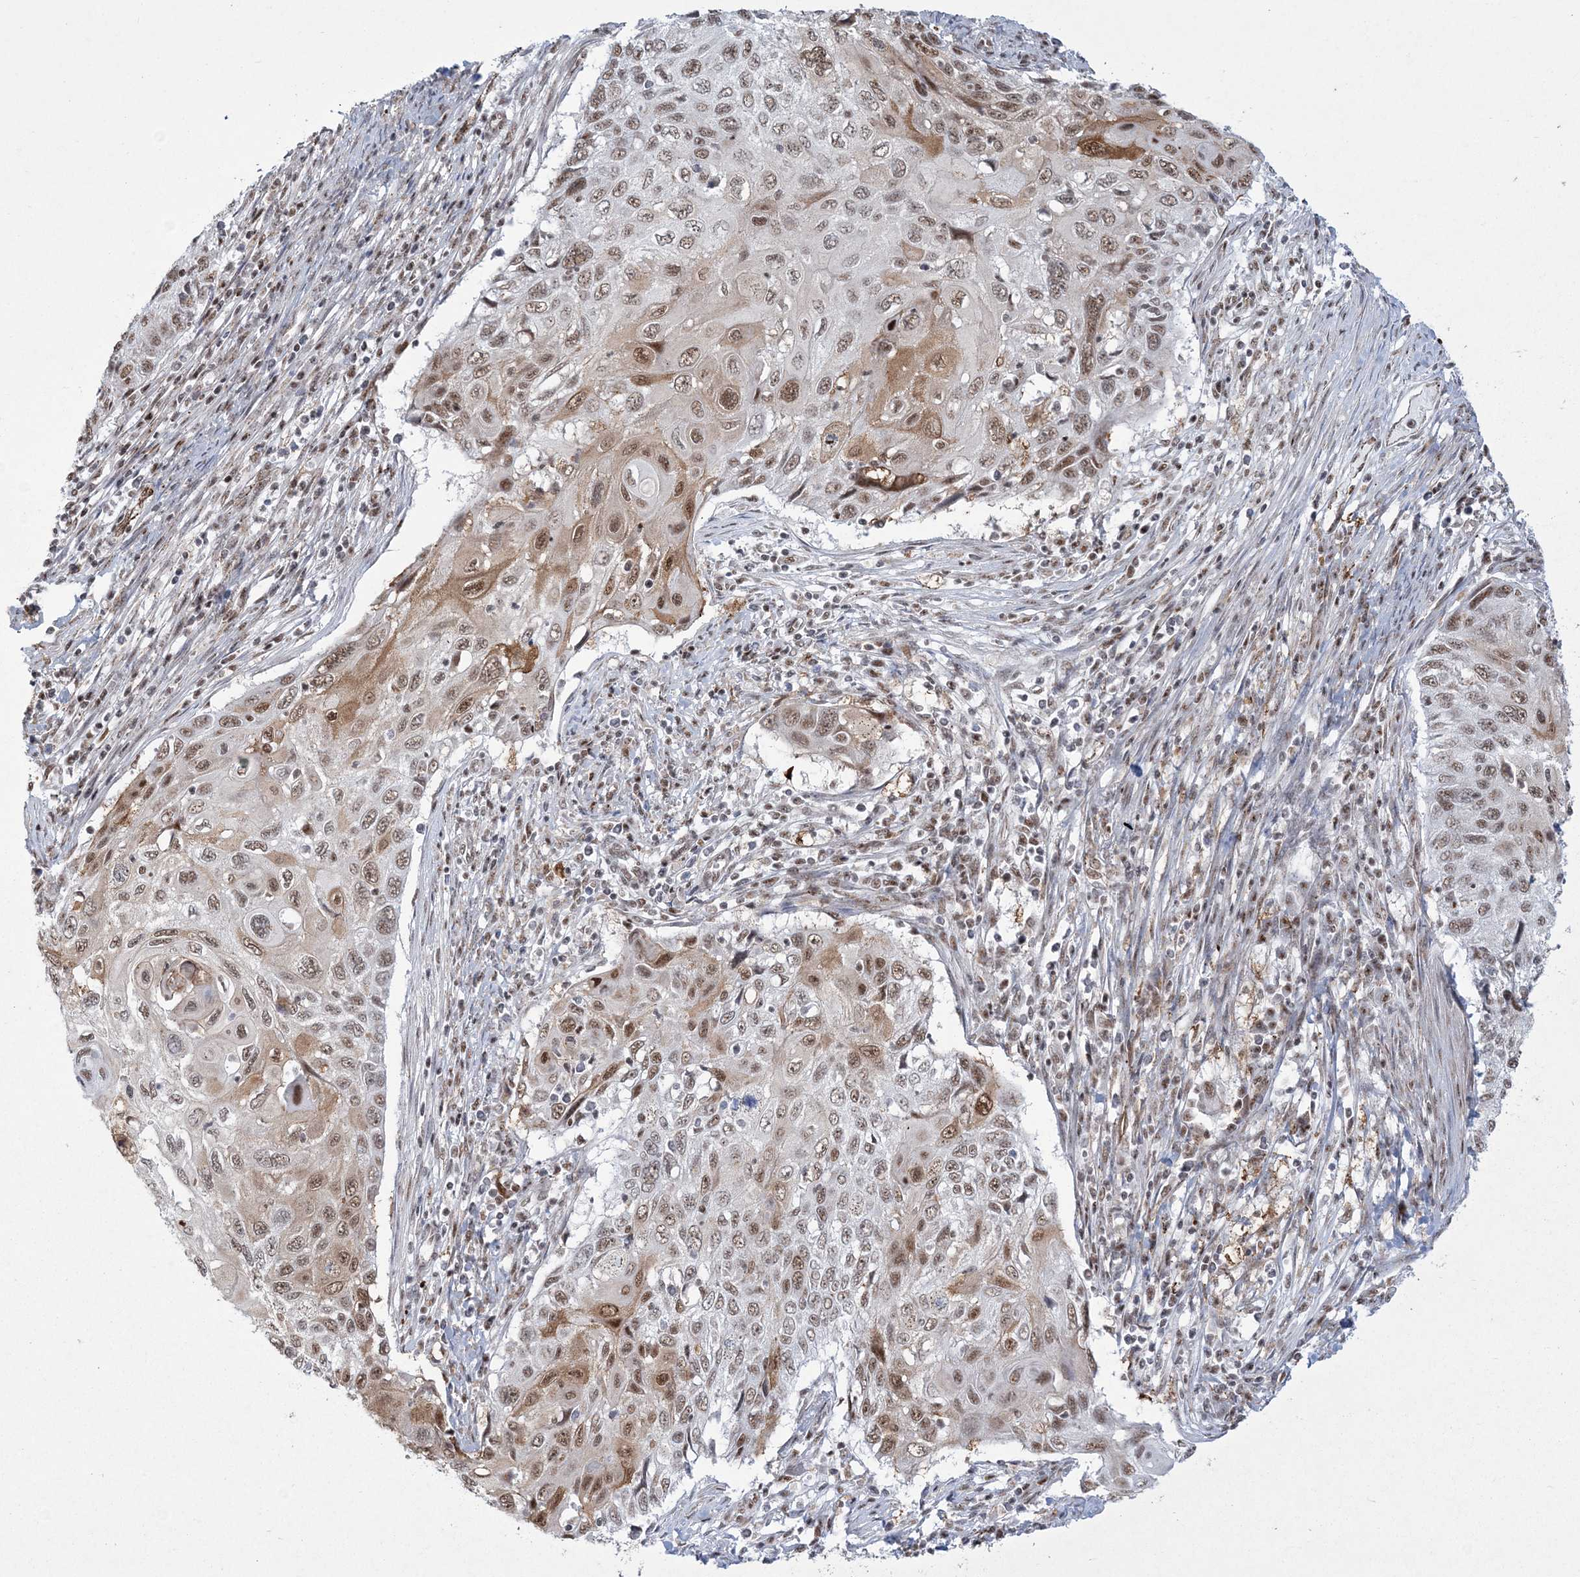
{"staining": {"intensity": "moderate", "quantity": ">75%", "location": "nuclear"}, "tissue": "cervical cancer", "cell_type": "Tumor cells", "image_type": "cancer", "snomed": [{"axis": "morphology", "description": "Squamous cell carcinoma, NOS"}, {"axis": "topography", "description": "Cervix"}], "caption": "Moderate nuclear protein staining is present in approximately >75% of tumor cells in cervical squamous cell carcinoma.", "gene": "RBM17", "patient": {"sex": "female", "age": 70}}